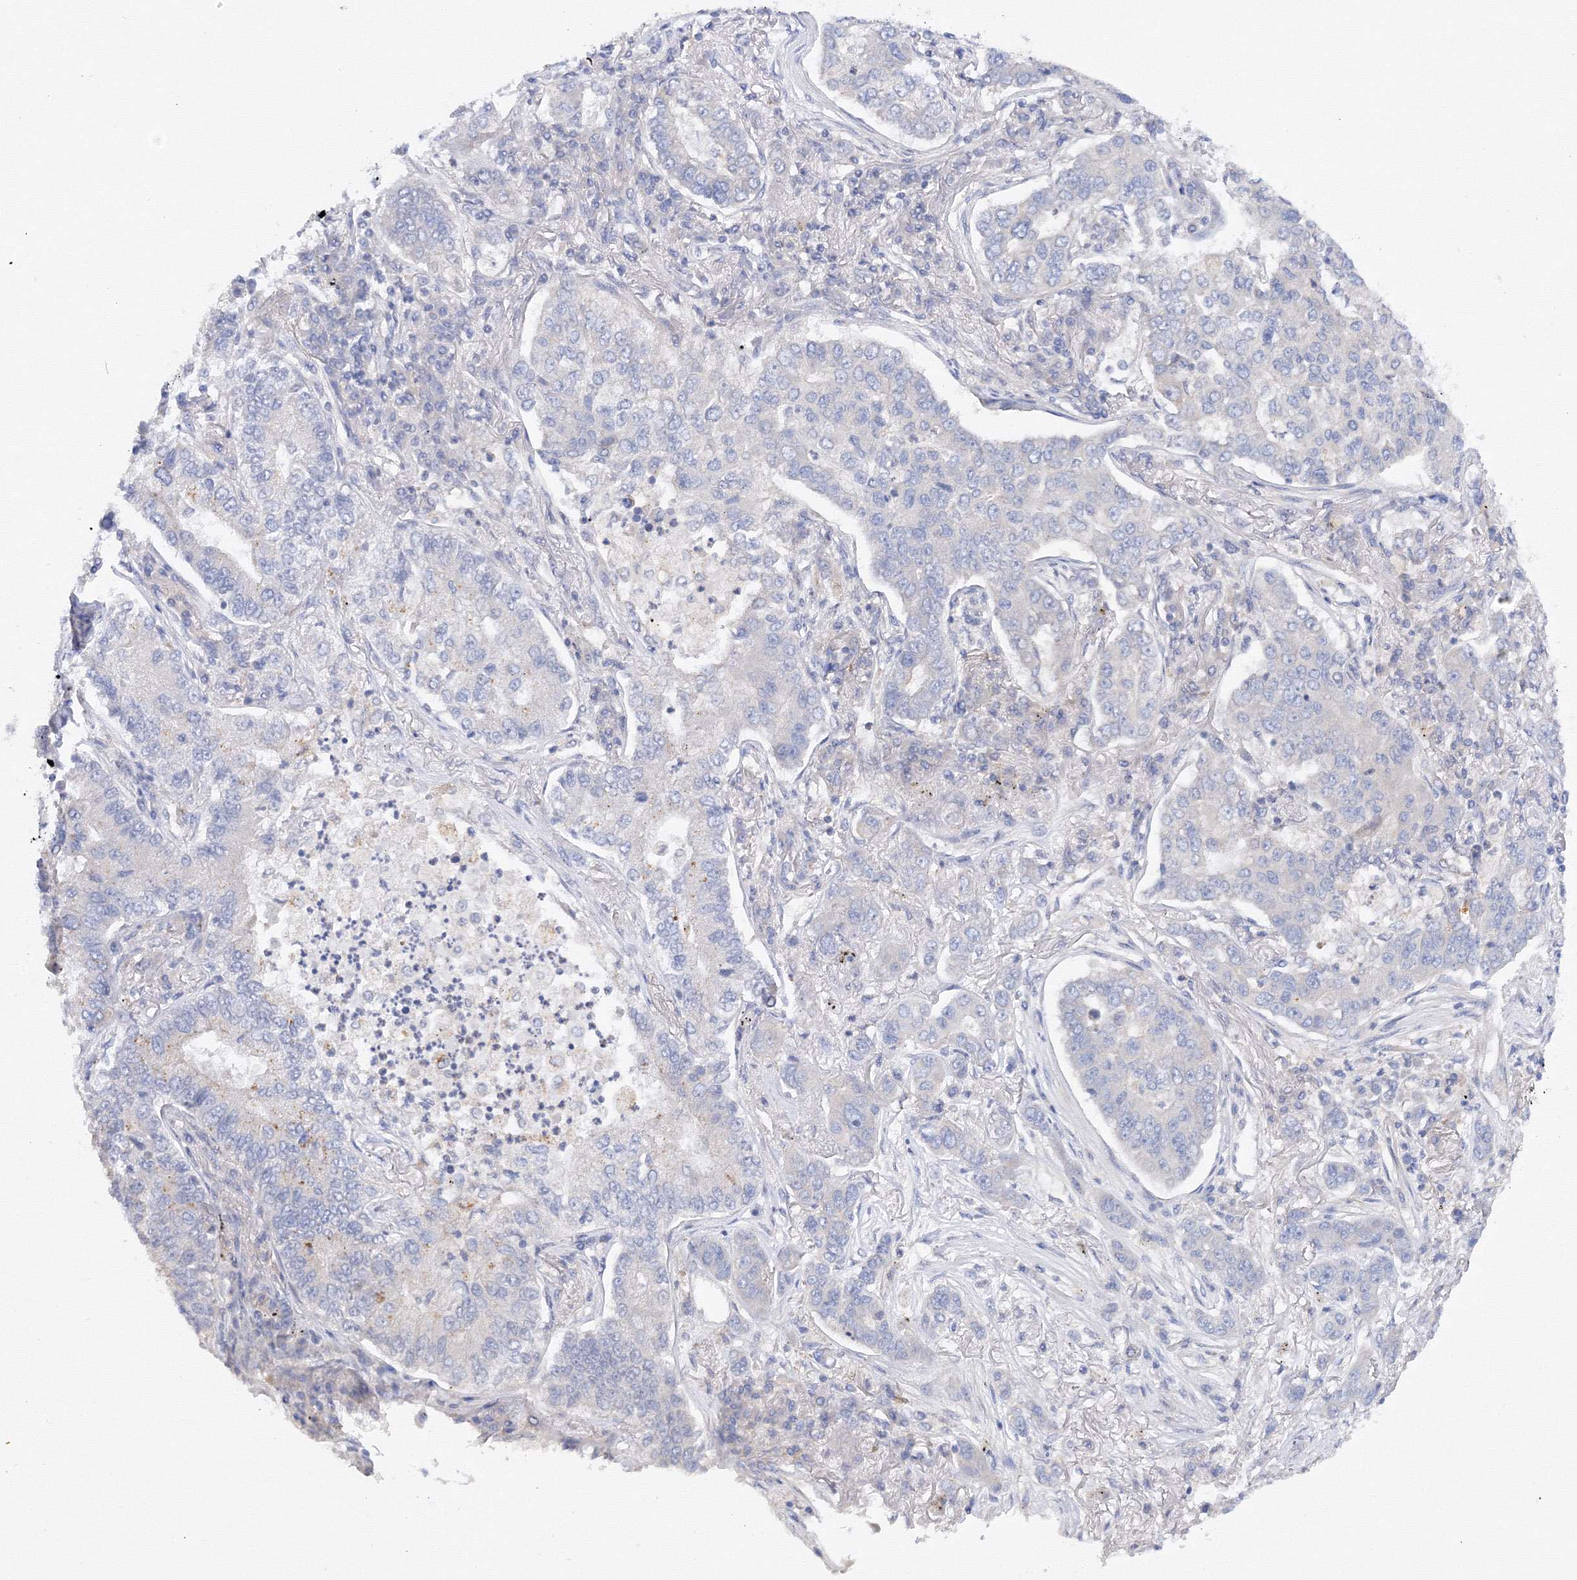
{"staining": {"intensity": "negative", "quantity": "none", "location": "none"}, "tissue": "lung cancer", "cell_type": "Tumor cells", "image_type": "cancer", "snomed": [{"axis": "morphology", "description": "Adenocarcinoma, NOS"}, {"axis": "topography", "description": "Lung"}], "caption": "High magnification brightfield microscopy of lung adenocarcinoma stained with DAB (3,3'-diaminobenzidine) (brown) and counterstained with hematoxylin (blue): tumor cells show no significant staining. (Immunohistochemistry, brightfield microscopy, high magnification).", "gene": "DIS3L2", "patient": {"sex": "male", "age": 49}}